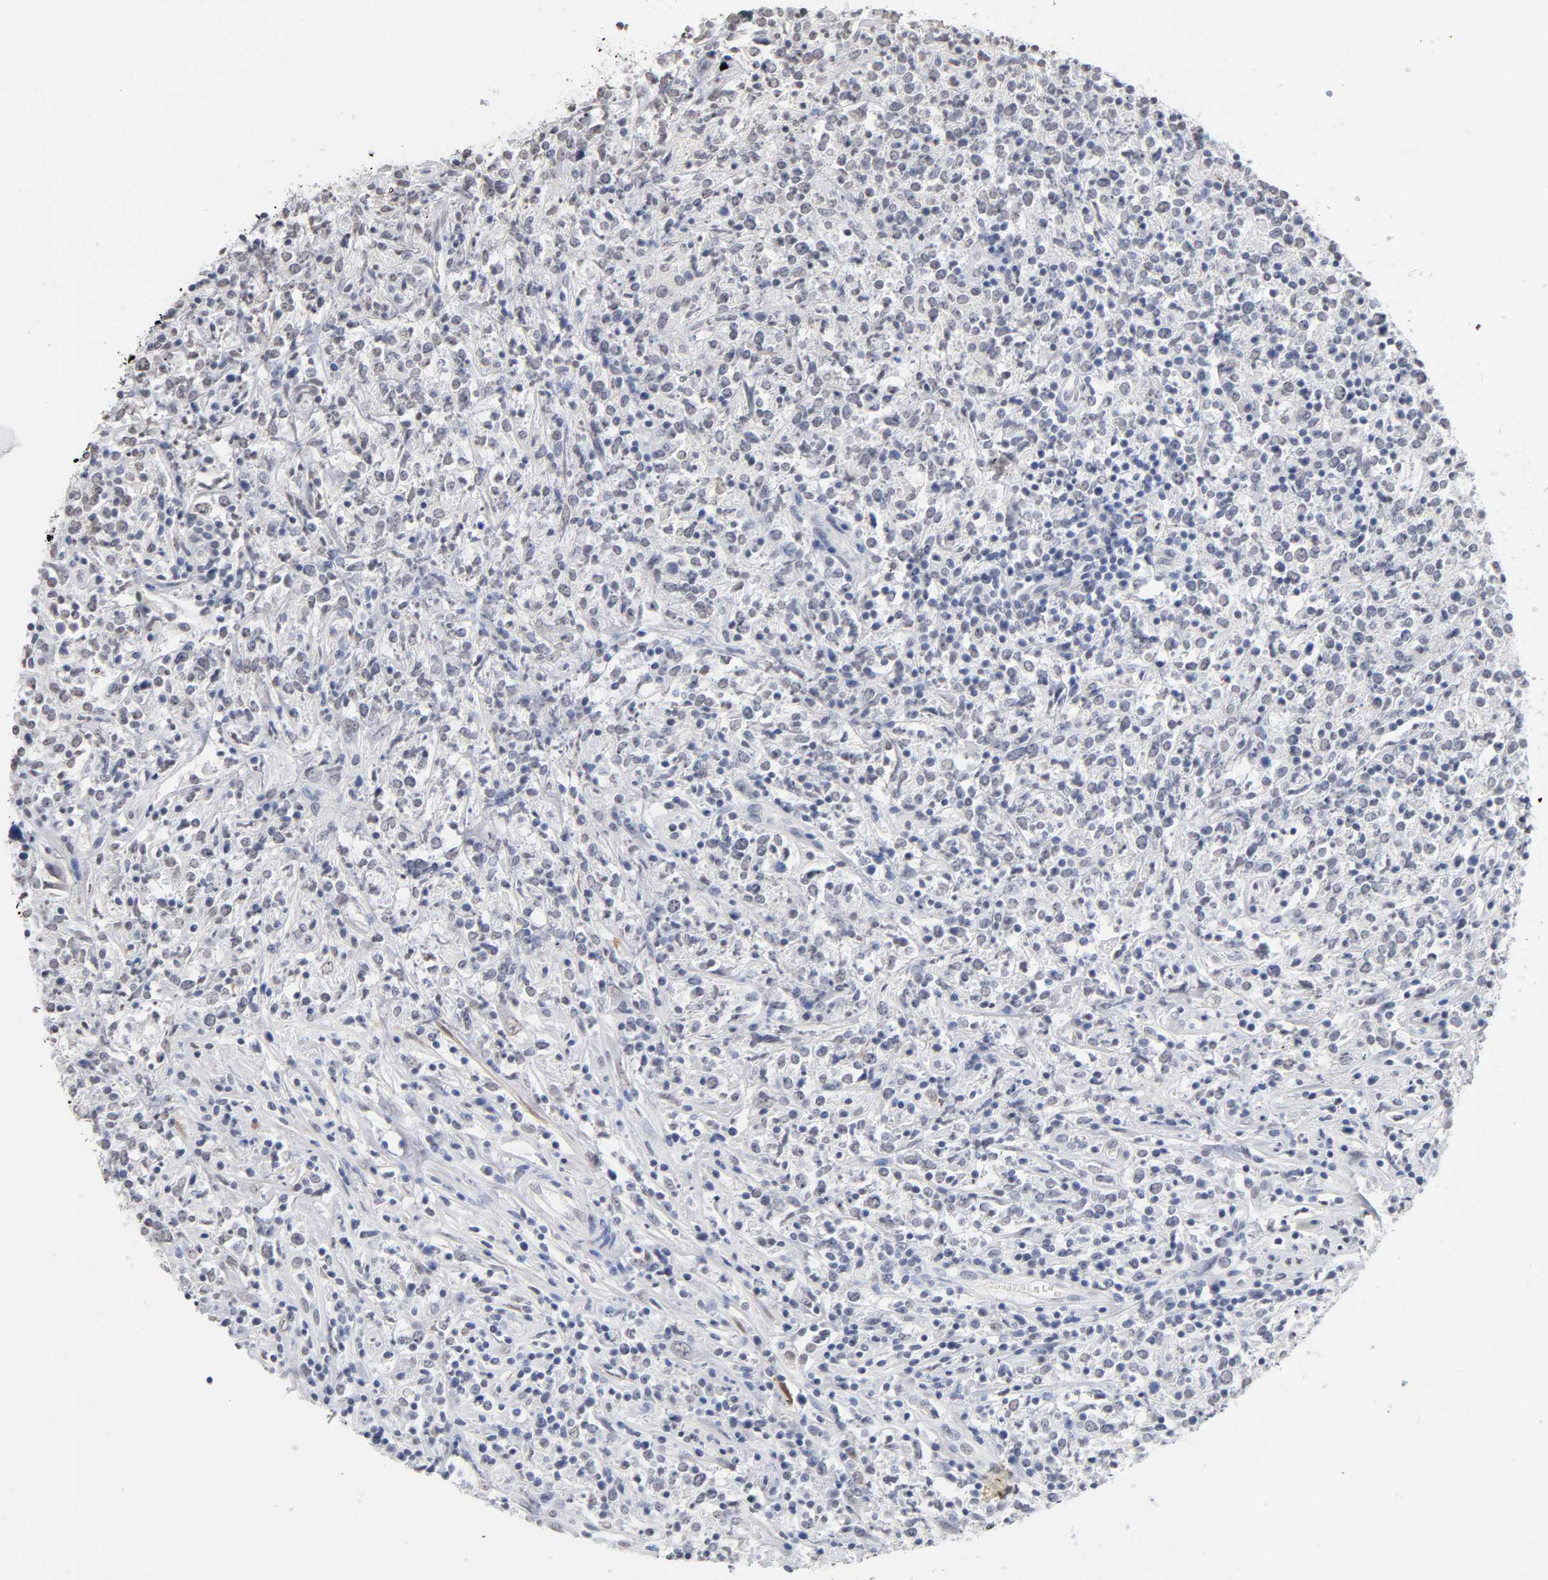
{"staining": {"intensity": "weak", "quantity": "<25%", "location": "nuclear"}, "tissue": "lymphoma", "cell_type": "Tumor cells", "image_type": "cancer", "snomed": [{"axis": "morphology", "description": "Malignant lymphoma, non-Hodgkin's type, High grade"}, {"axis": "topography", "description": "Lymph node"}], "caption": "IHC image of neoplastic tissue: lymphoma stained with DAB reveals no significant protein positivity in tumor cells. Brightfield microscopy of immunohistochemistry (IHC) stained with DAB (brown) and hematoxylin (blue), captured at high magnification.", "gene": "CRABP2", "patient": {"sex": "female", "age": 84}}